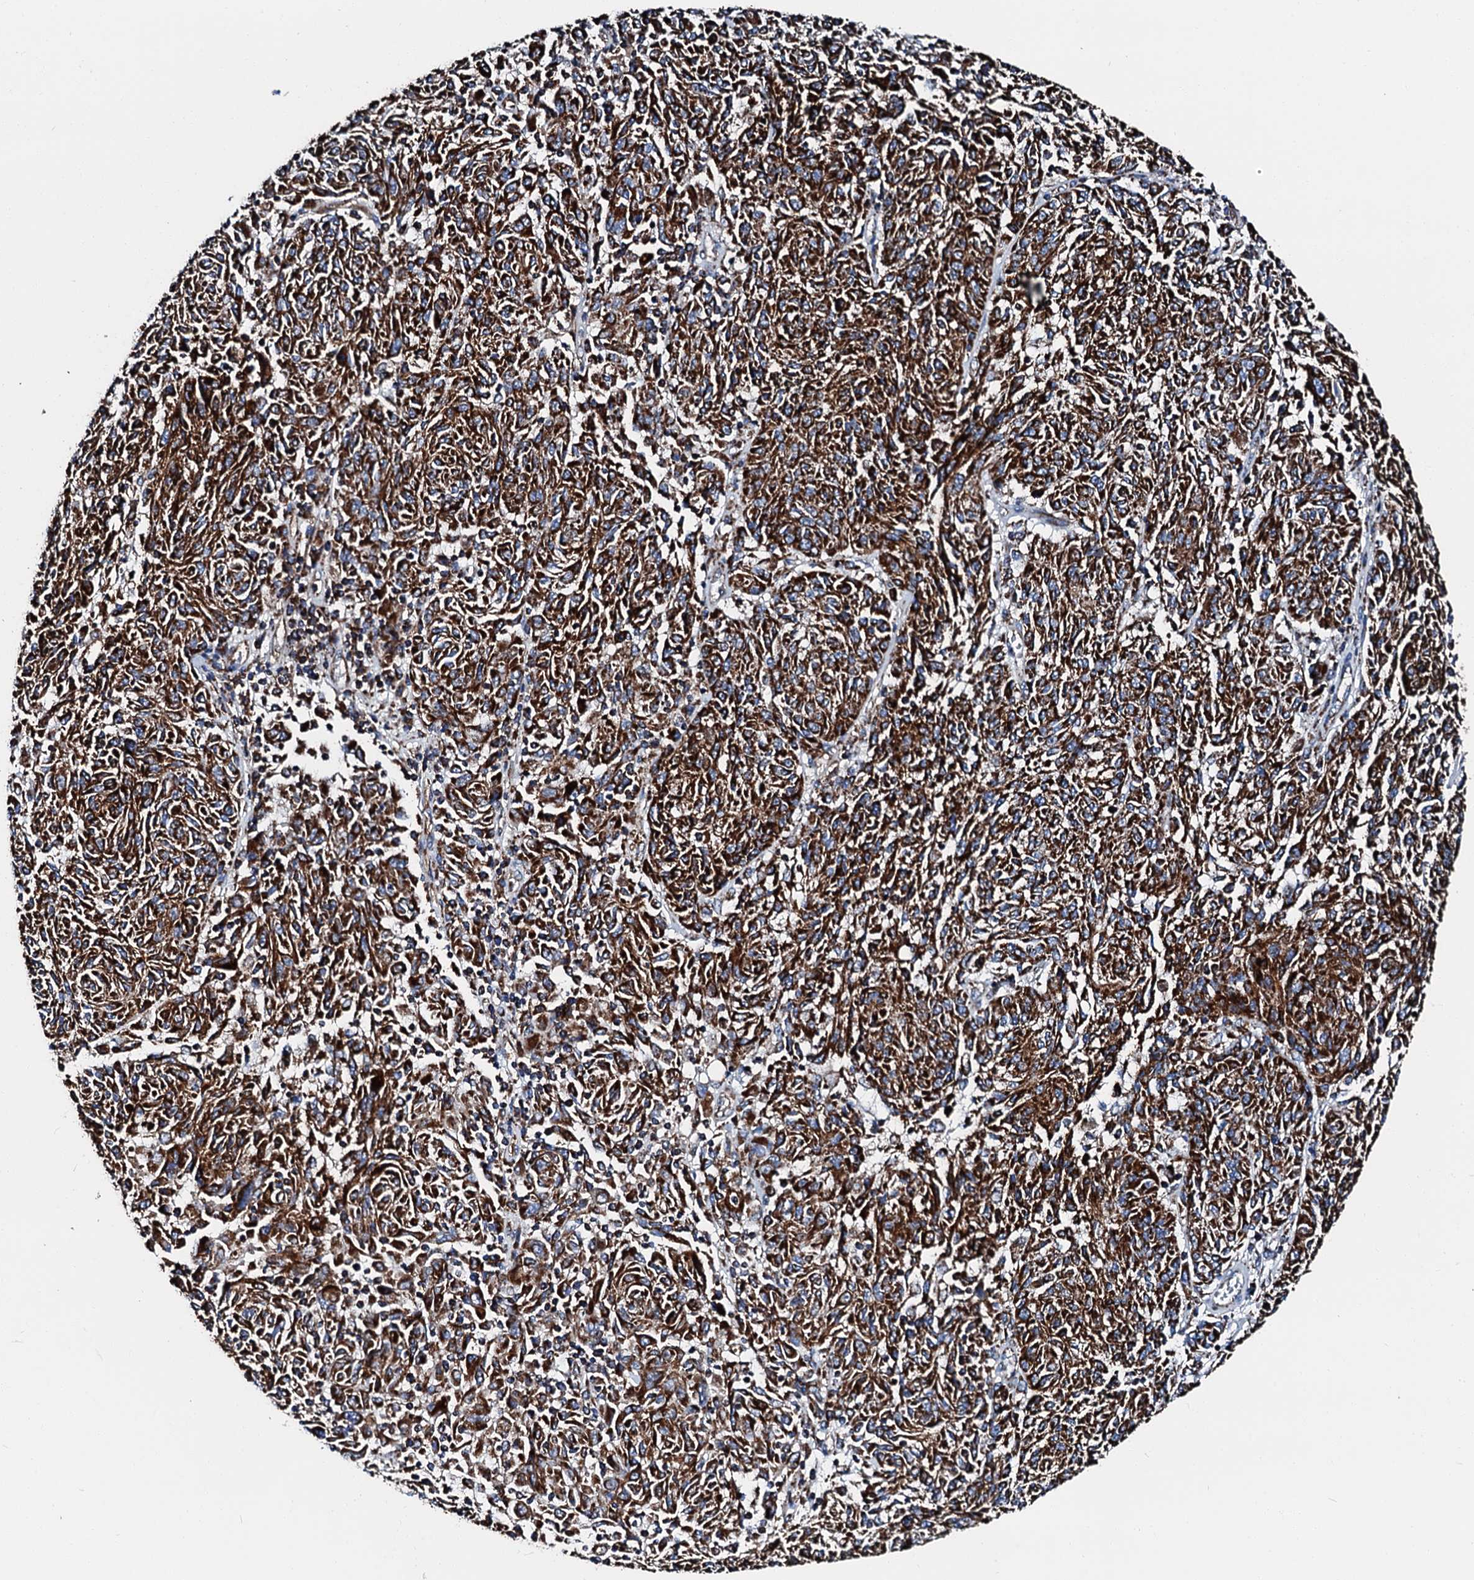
{"staining": {"intensity": "strong", "quantity": ">75%", "location": "cytoplasmic/membranous"}, "tissue": "melanoma", "cell_type": "Tumor cells", "image_type": "cancer", "snomed": [{"axis": "morphology", "description": "Malignant melanoma, NOS"}, {"axis": "topography", "description": "Skin"}], "caption": "Protein staining by immunohistochemistry exhibits strong cytoplasmic/membranous staining in approximately >75% of tumor cells in malignant melanoma.", "gene": "HADH", "patient": {"sex": "male", "age": 53}}